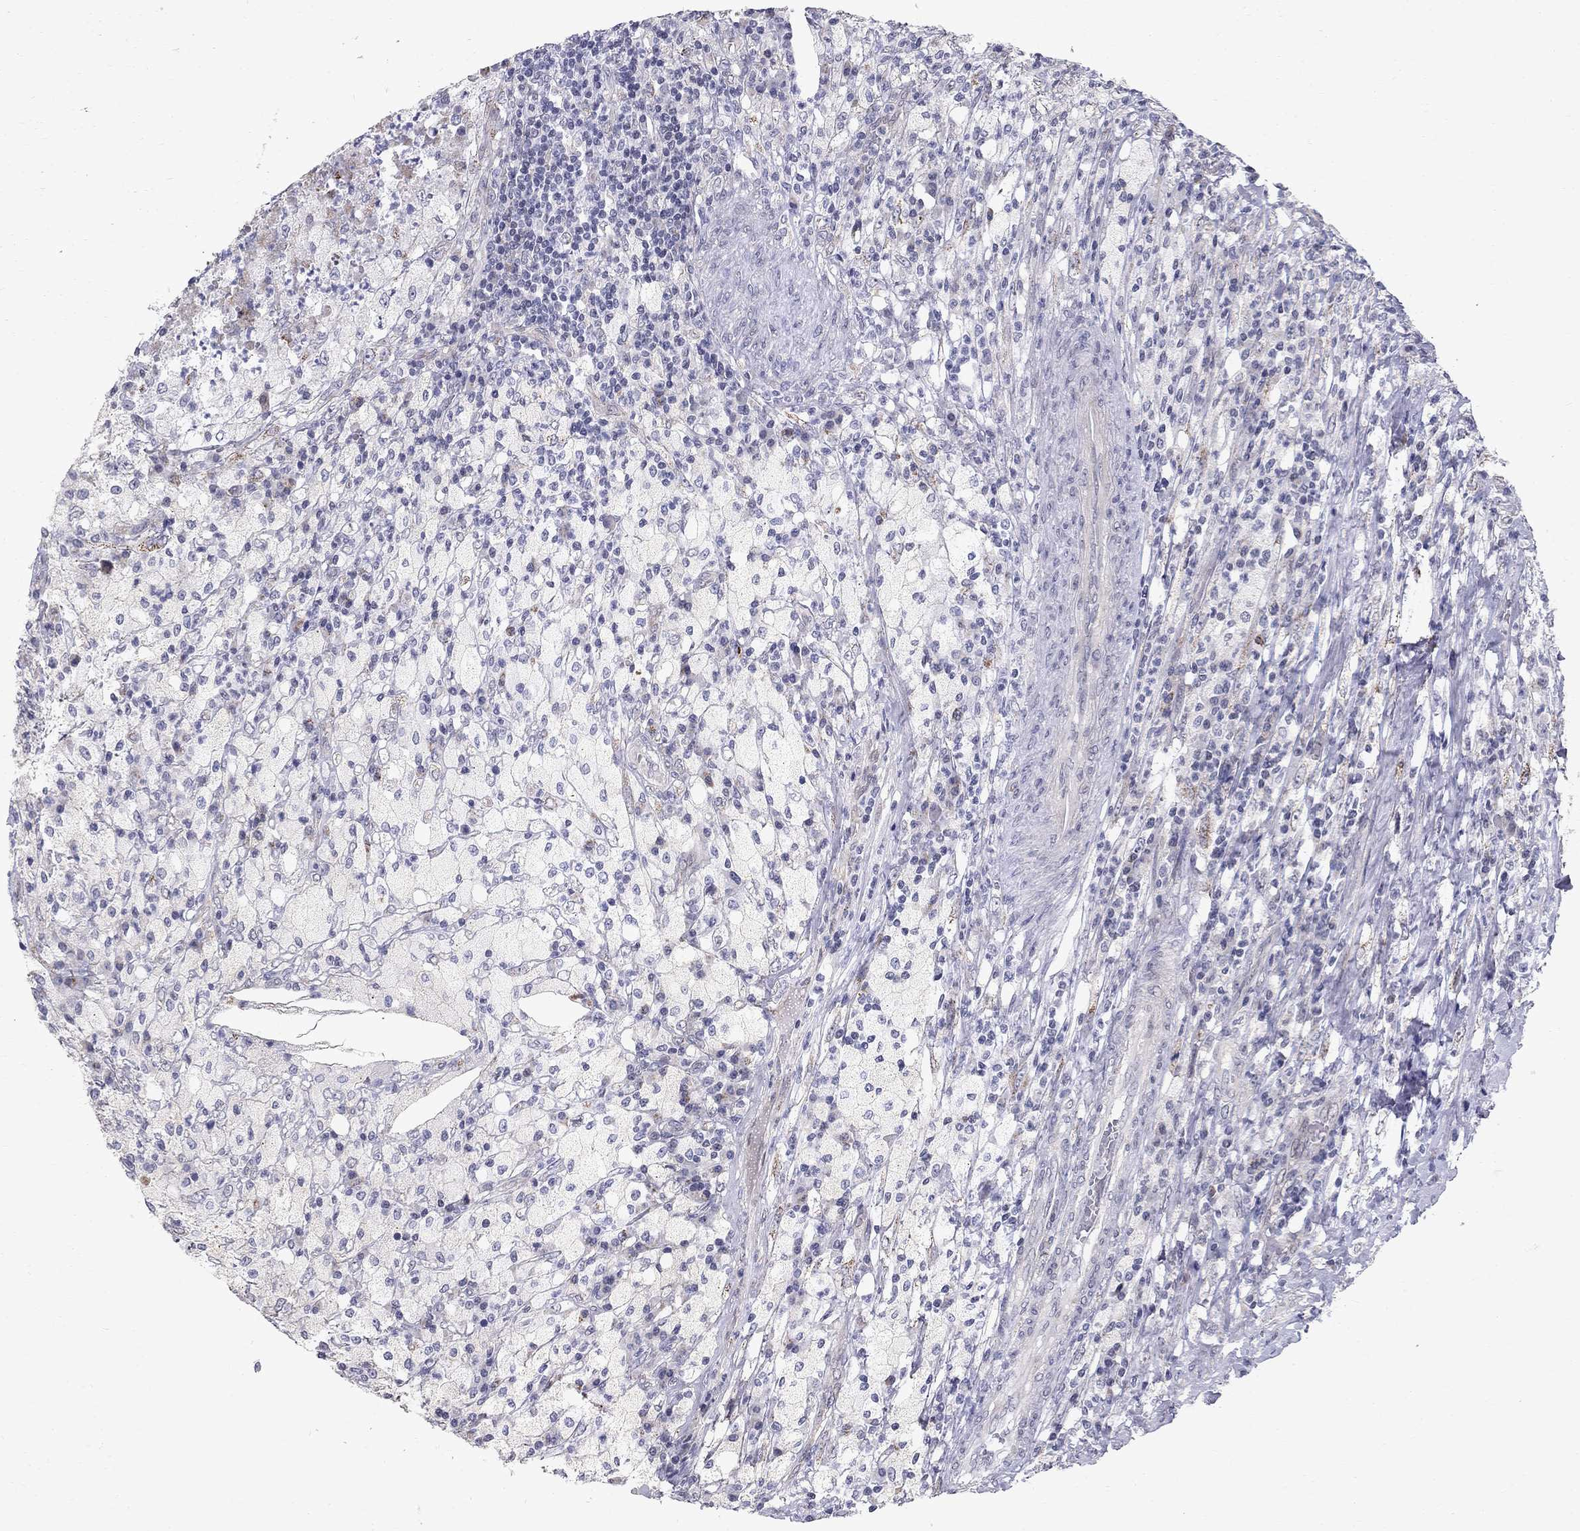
{"staining": {"intensity": "negative", "quantity": "none", "location": "none"}, "tissue": "testis cancer", "cell_type": "Tumor cells", "image_type": "cancer", "snomed": [{"axis": "morphology", "description": "Necrosis, NOS"}, {"axis": "morphology", "description": "Carcinoma, Embryonal, NOS"}, {"axis": "topography", "description": "Testis"}], "caption": "This is an immunohistochemistry photomicrograph of testis cancer. There is no expression in tumor cells.", "gene": "CLIC6", "patient": {"sex": "male", "age": 19}}